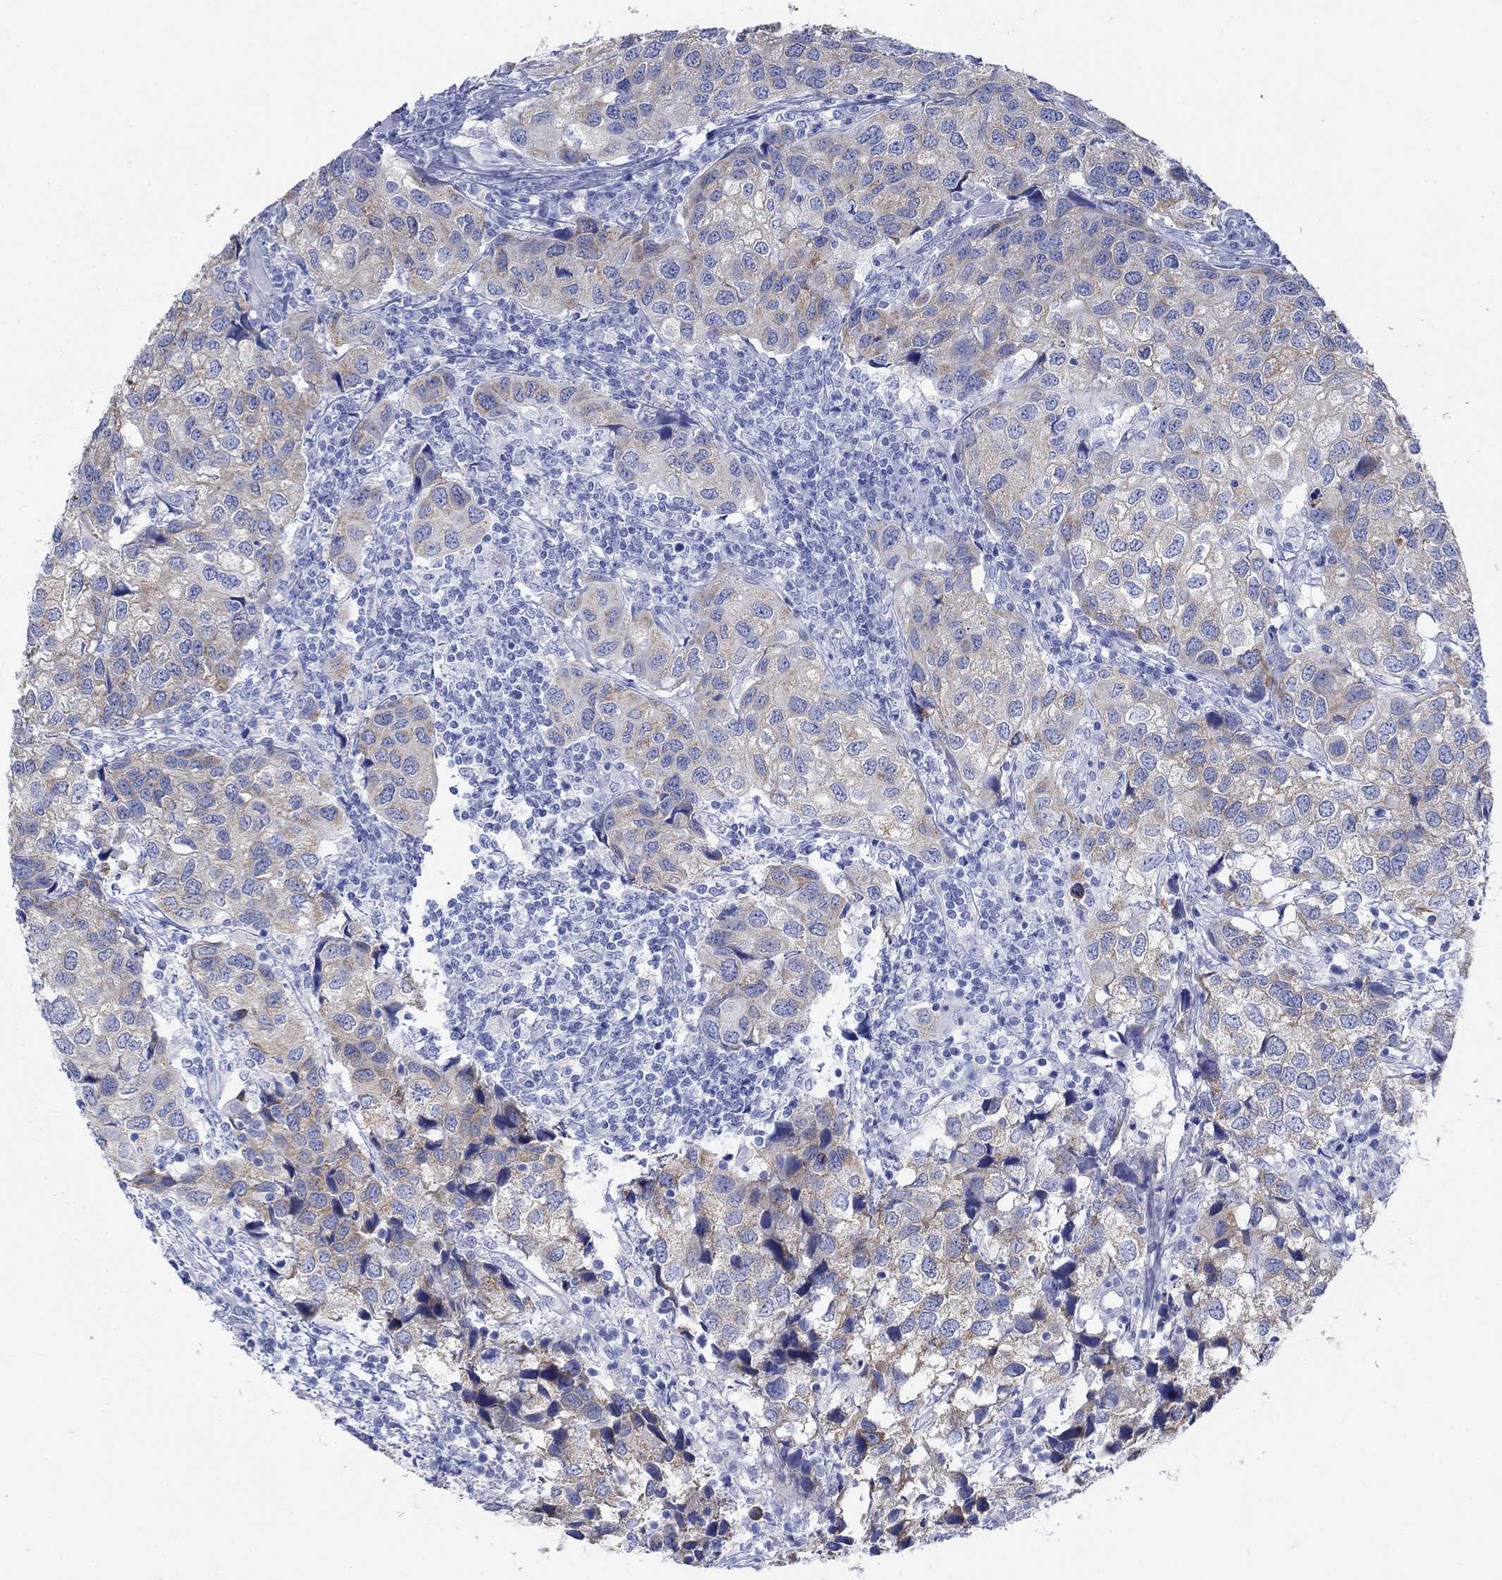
{"staining": {"intensity": "moderate", "quantity": "<25%", "location": "cytoplasmic/membranous"}, "tissue": "urothelial cancer", "cell_type": "Tumor cells", "image_type": "cancer", "snomed": [{"axis": "morphology", "description": "Urothelial carcinoma, High grade"}, {"axis": "topography", "description": "Urinary bladder"}], "caption": "A low amount of moderate cytoplasmic/membranous staining is present in about <25% of tumor cells in urothelial carcinoma (high-grade) tissue.", "gene": "ZDHHC14", "patient": {"sex": "male", "age": 79}}